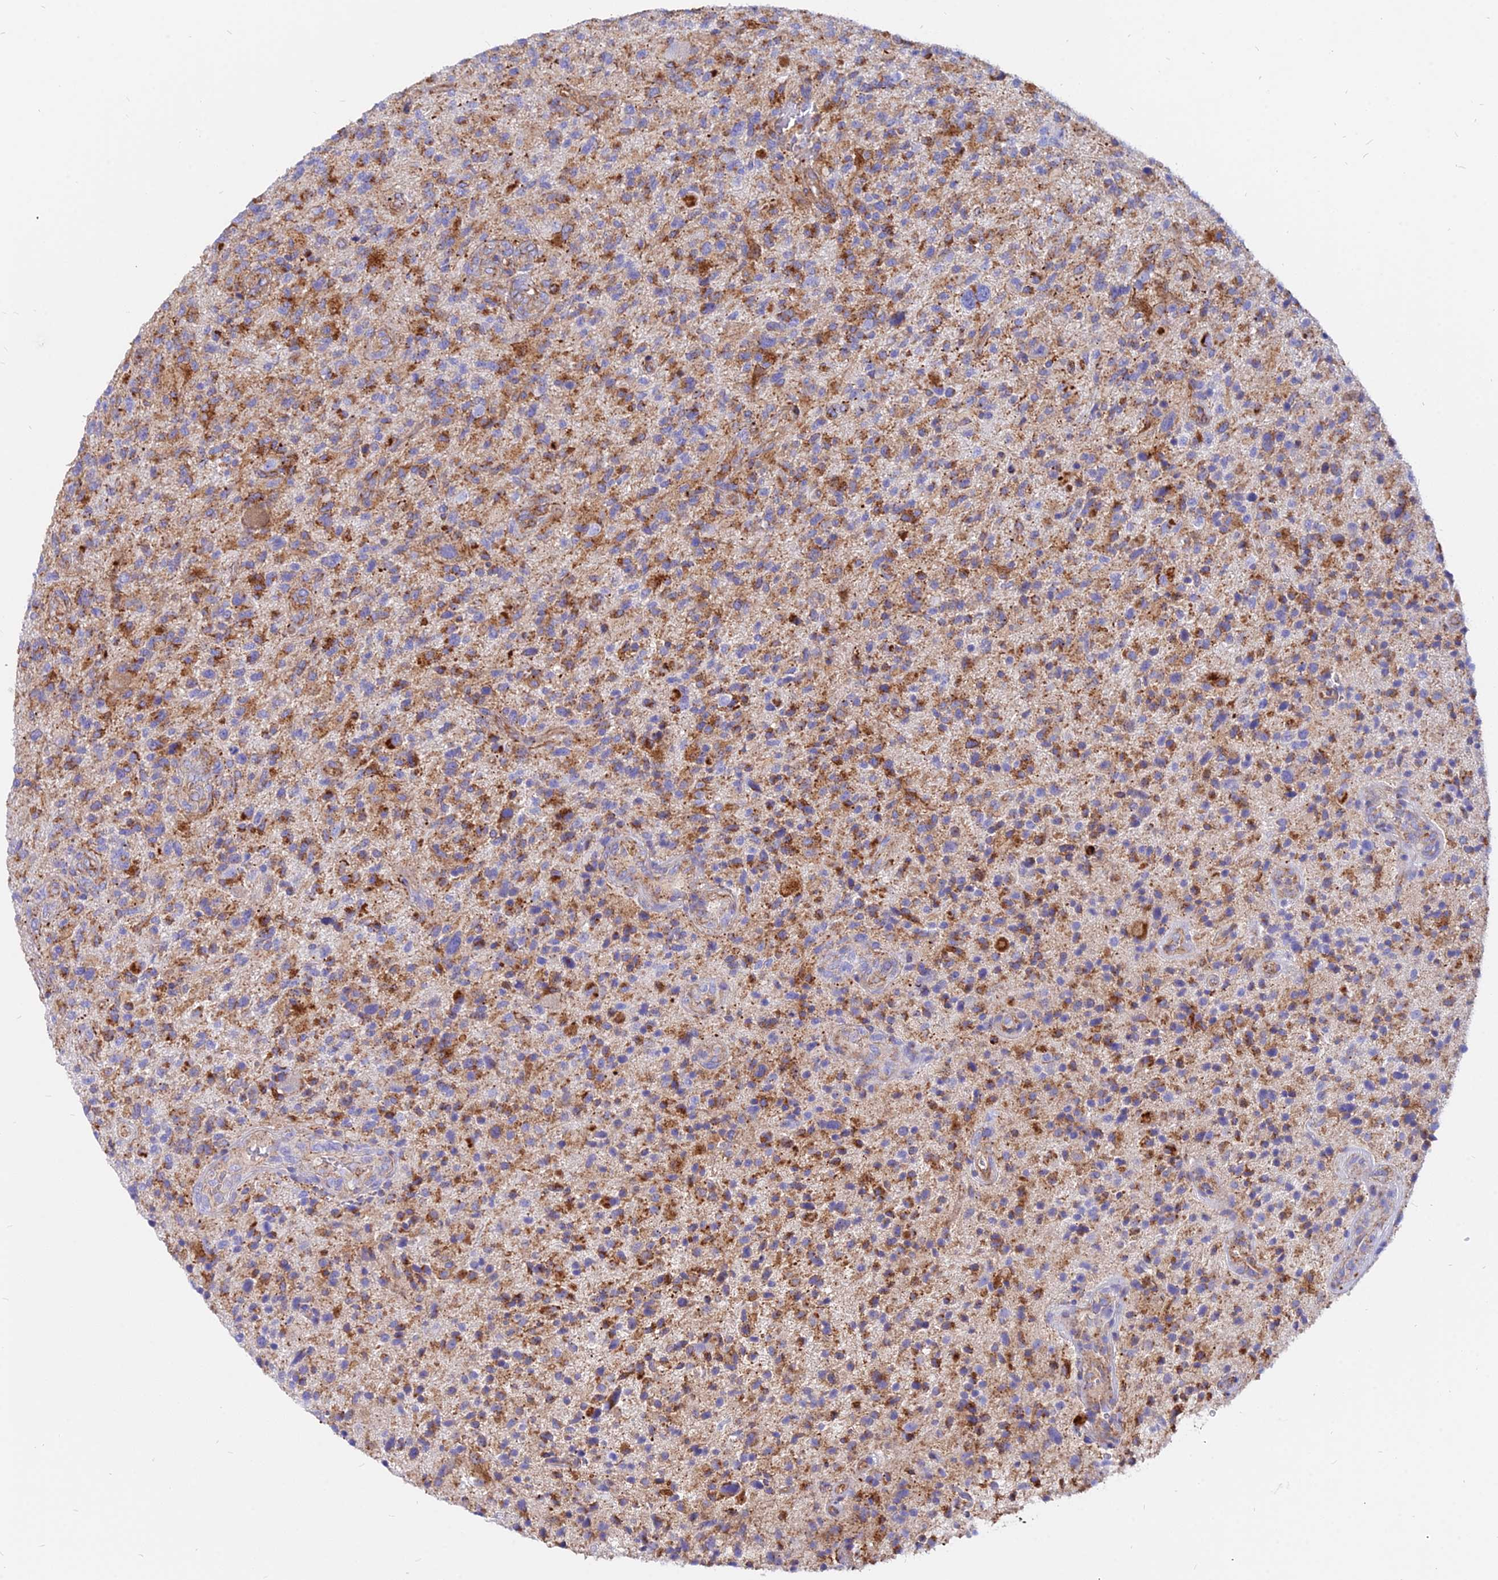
{"staining": {"intensity": "moderate", "quantity": "25%-75%", "location": "cytoplasmic/membranous"}, "tissue": "glioma", "cell_type": "Tumor cells", "image_type": "cancer", "snomed": [{"axis": "morphology", "description": "Glioma, malignant, High grade"}, {"axis": "topography", "description": "Brain"}], "caption": "This micrograph displays IHC staining of malignant high-grade glioma, with medium moderate cytoplasmic/membranous staining in about 25%-75% of tumor cells.", "gene": "AGTRAP", "patient": {"sex": "male", "age": 47}}